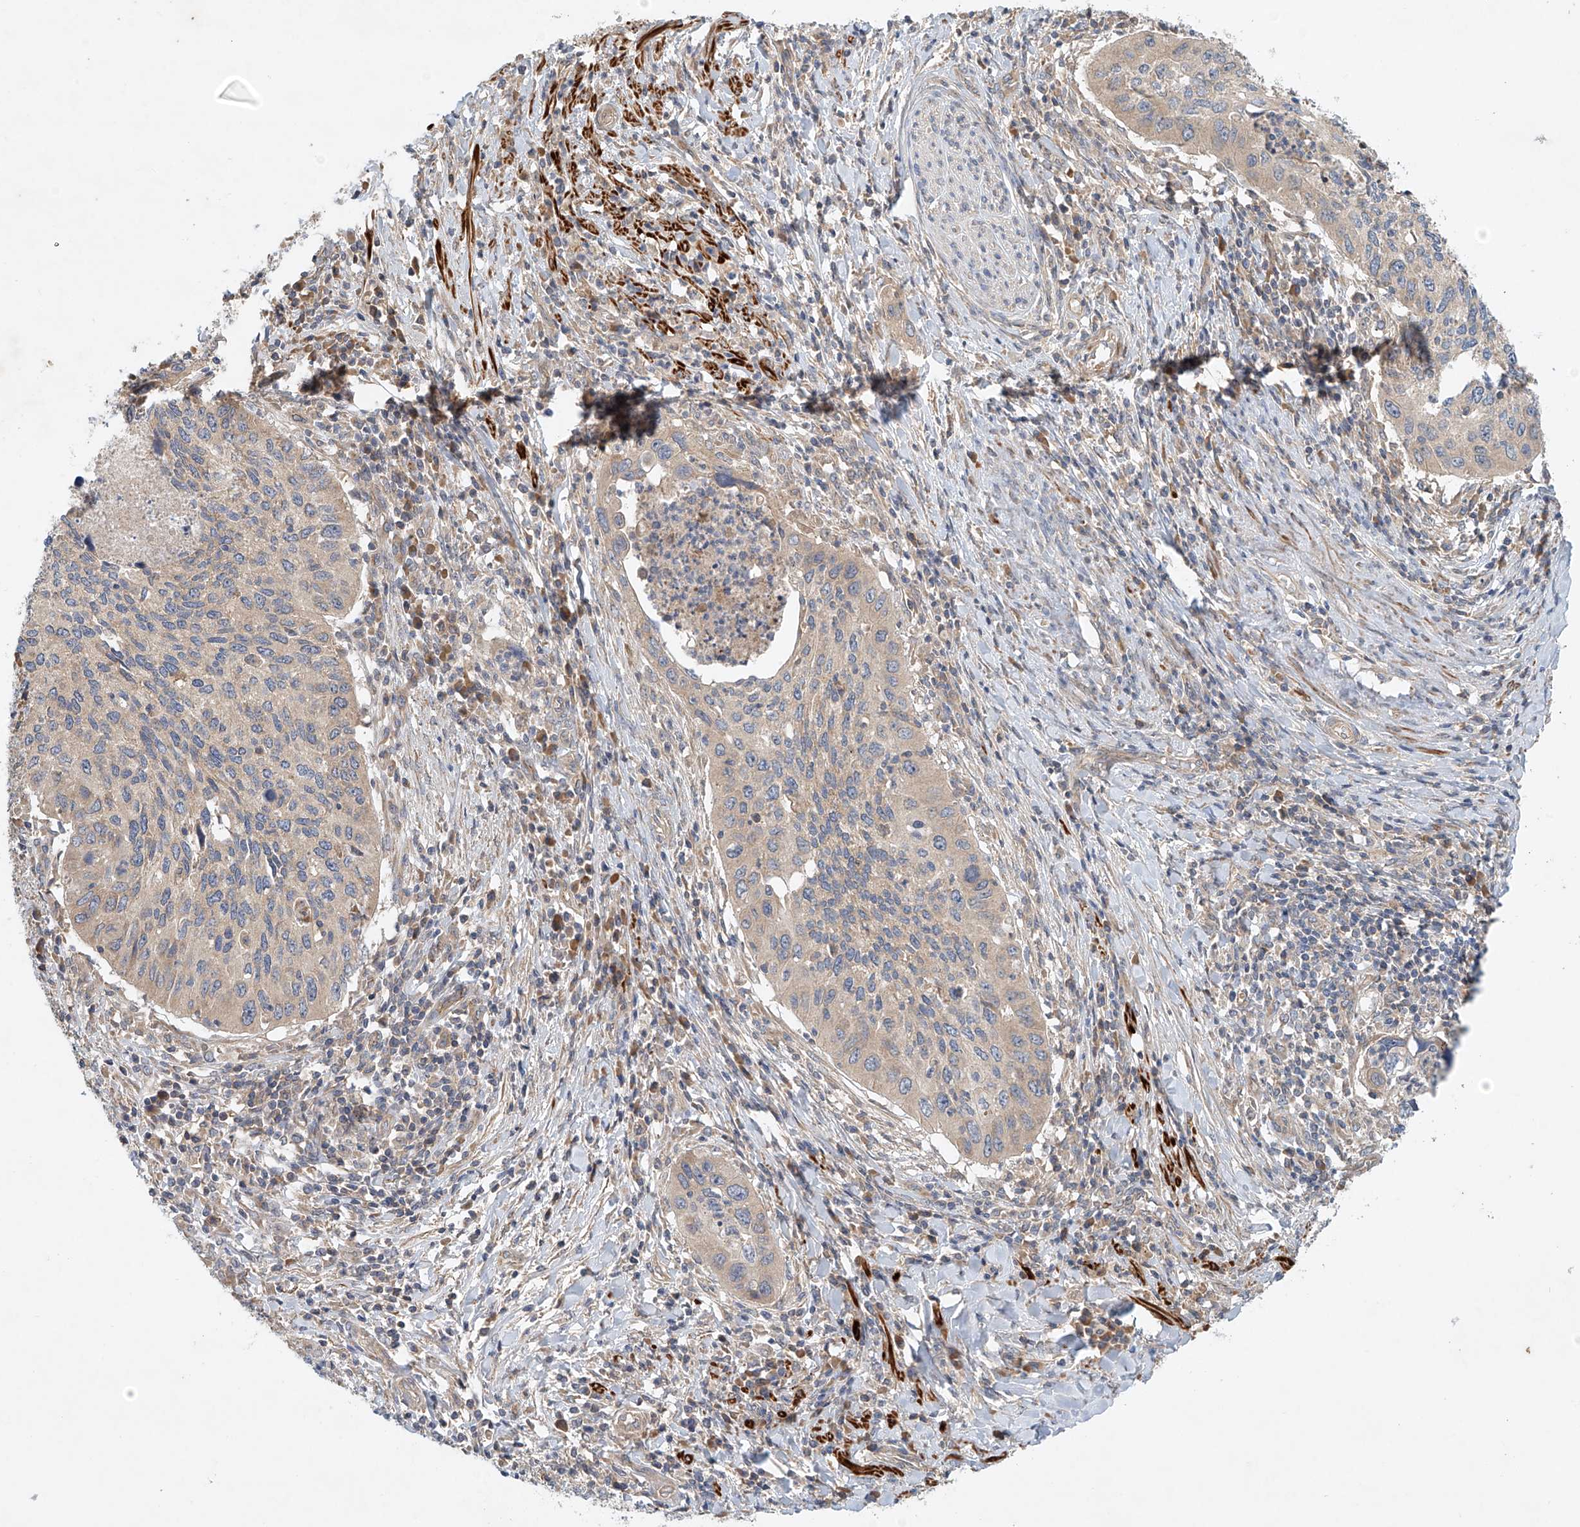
{"staining": {"intensity": "weak", "quantity": "<25%", "location": "cytoplasmic/membranous"}, "tissue": "cervical cancer", "cell_type": "Tumor cells", "image_type": "cancer", "snomed": [{"axis": "morphology", "description": "Squamous cell carcinoma, NOS"}, {"axis": "topography", "description": "Cervix"}], "caption": "Tumor cells show no significant protein staining in cervical cancer.", "gene": "LYRM9", "patient": {"sex": "female", "age": 38}}